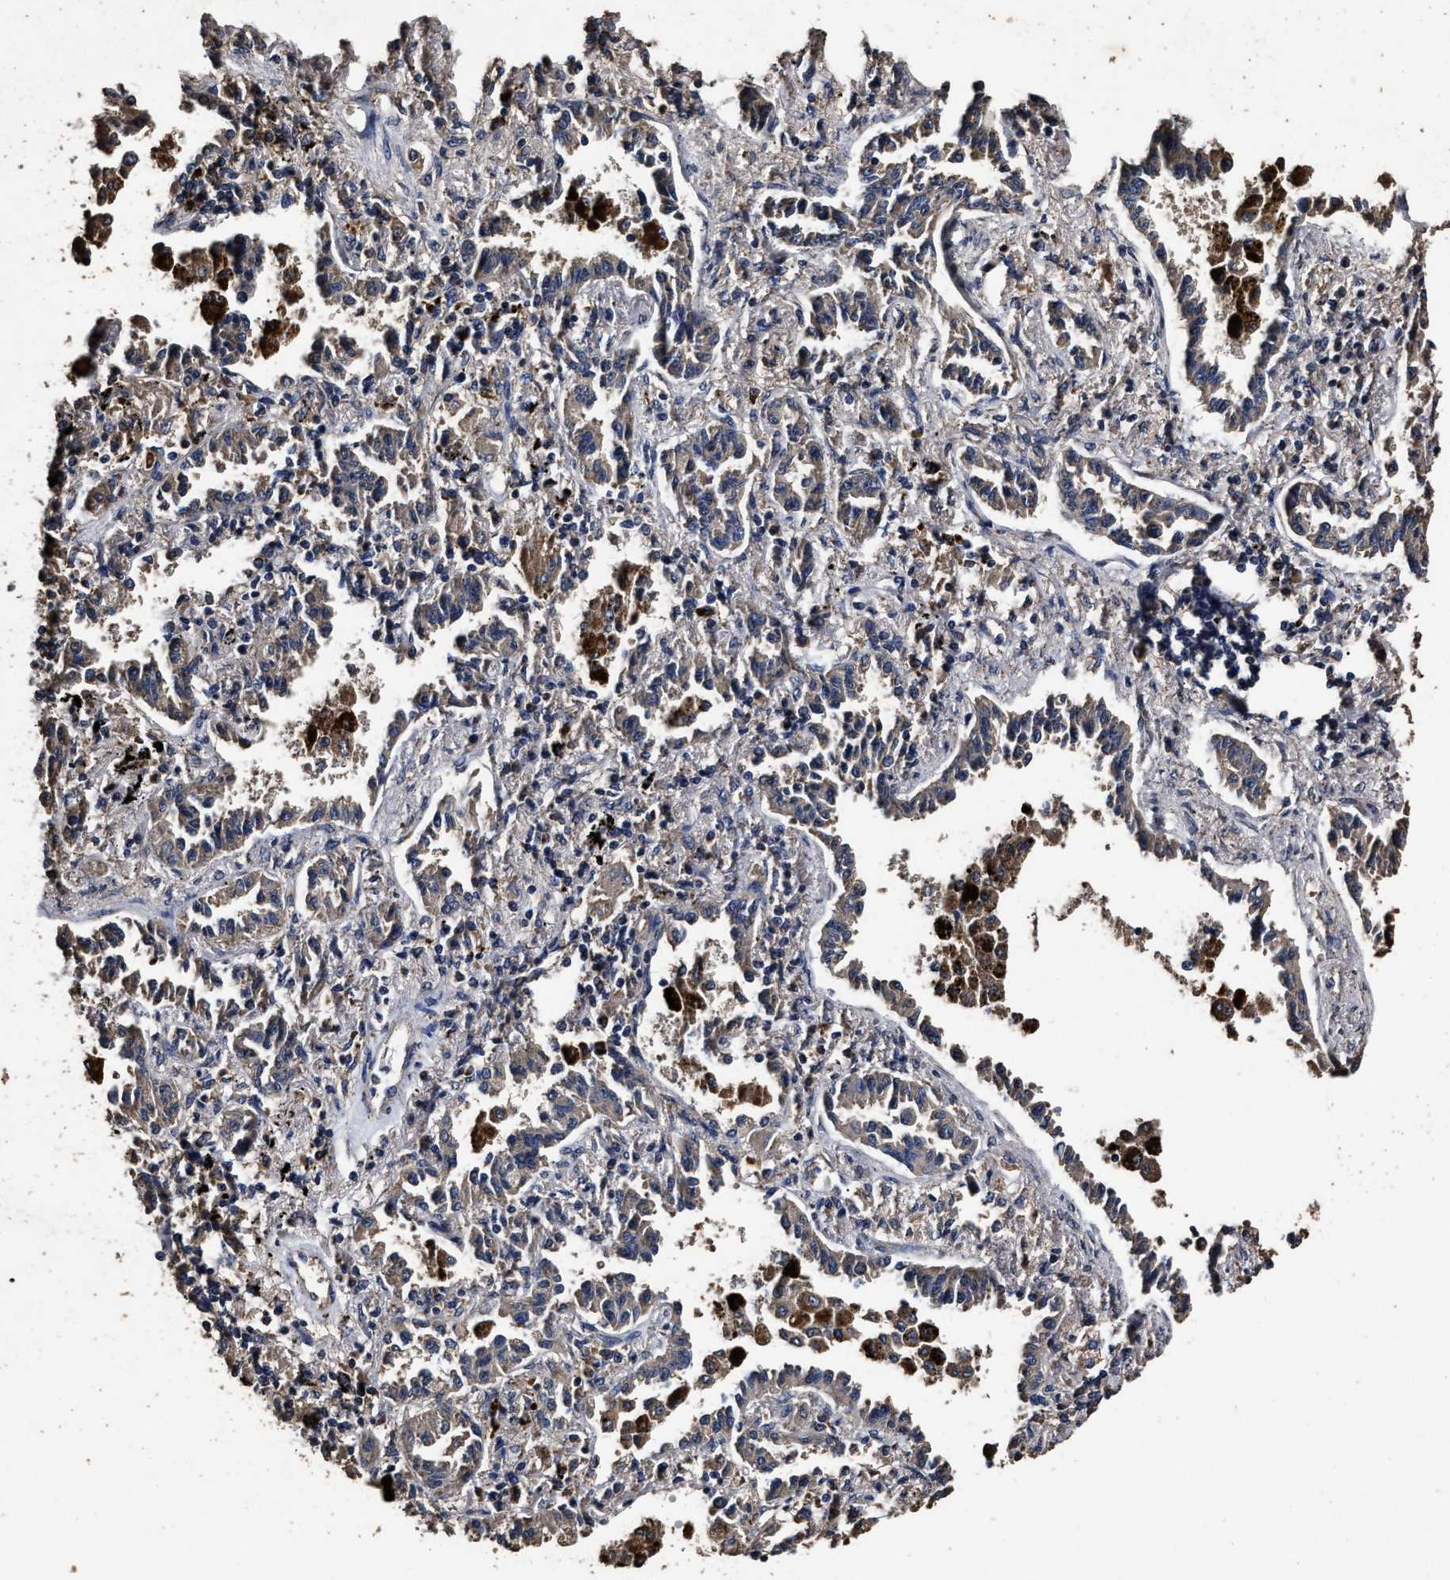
{"staining": {"intensity": "weak", "quantity": ">75%", "location": "cytoplasmic/membranous"}, "tissue": "lung cancer", "cell_type": "Tumor cells", "image_type": "cancer", "snomed": [{"axis": "morphology", "description": "Normal tissue, NOS"}, {"axis": "morphology", "description": "Adenocarcinoma, NOS"}, {"axis": "topography", "description": "Lung"}], "caption": "Immunohistochemical staining of human lung cancer (adenocarcinoma) demonstrates low levels of weak cytoplasmic/membranous protein positivity in about >75% of tumor cells.", "gene": "PPM1K", "patient": {"sex": "male", "age": 59}}